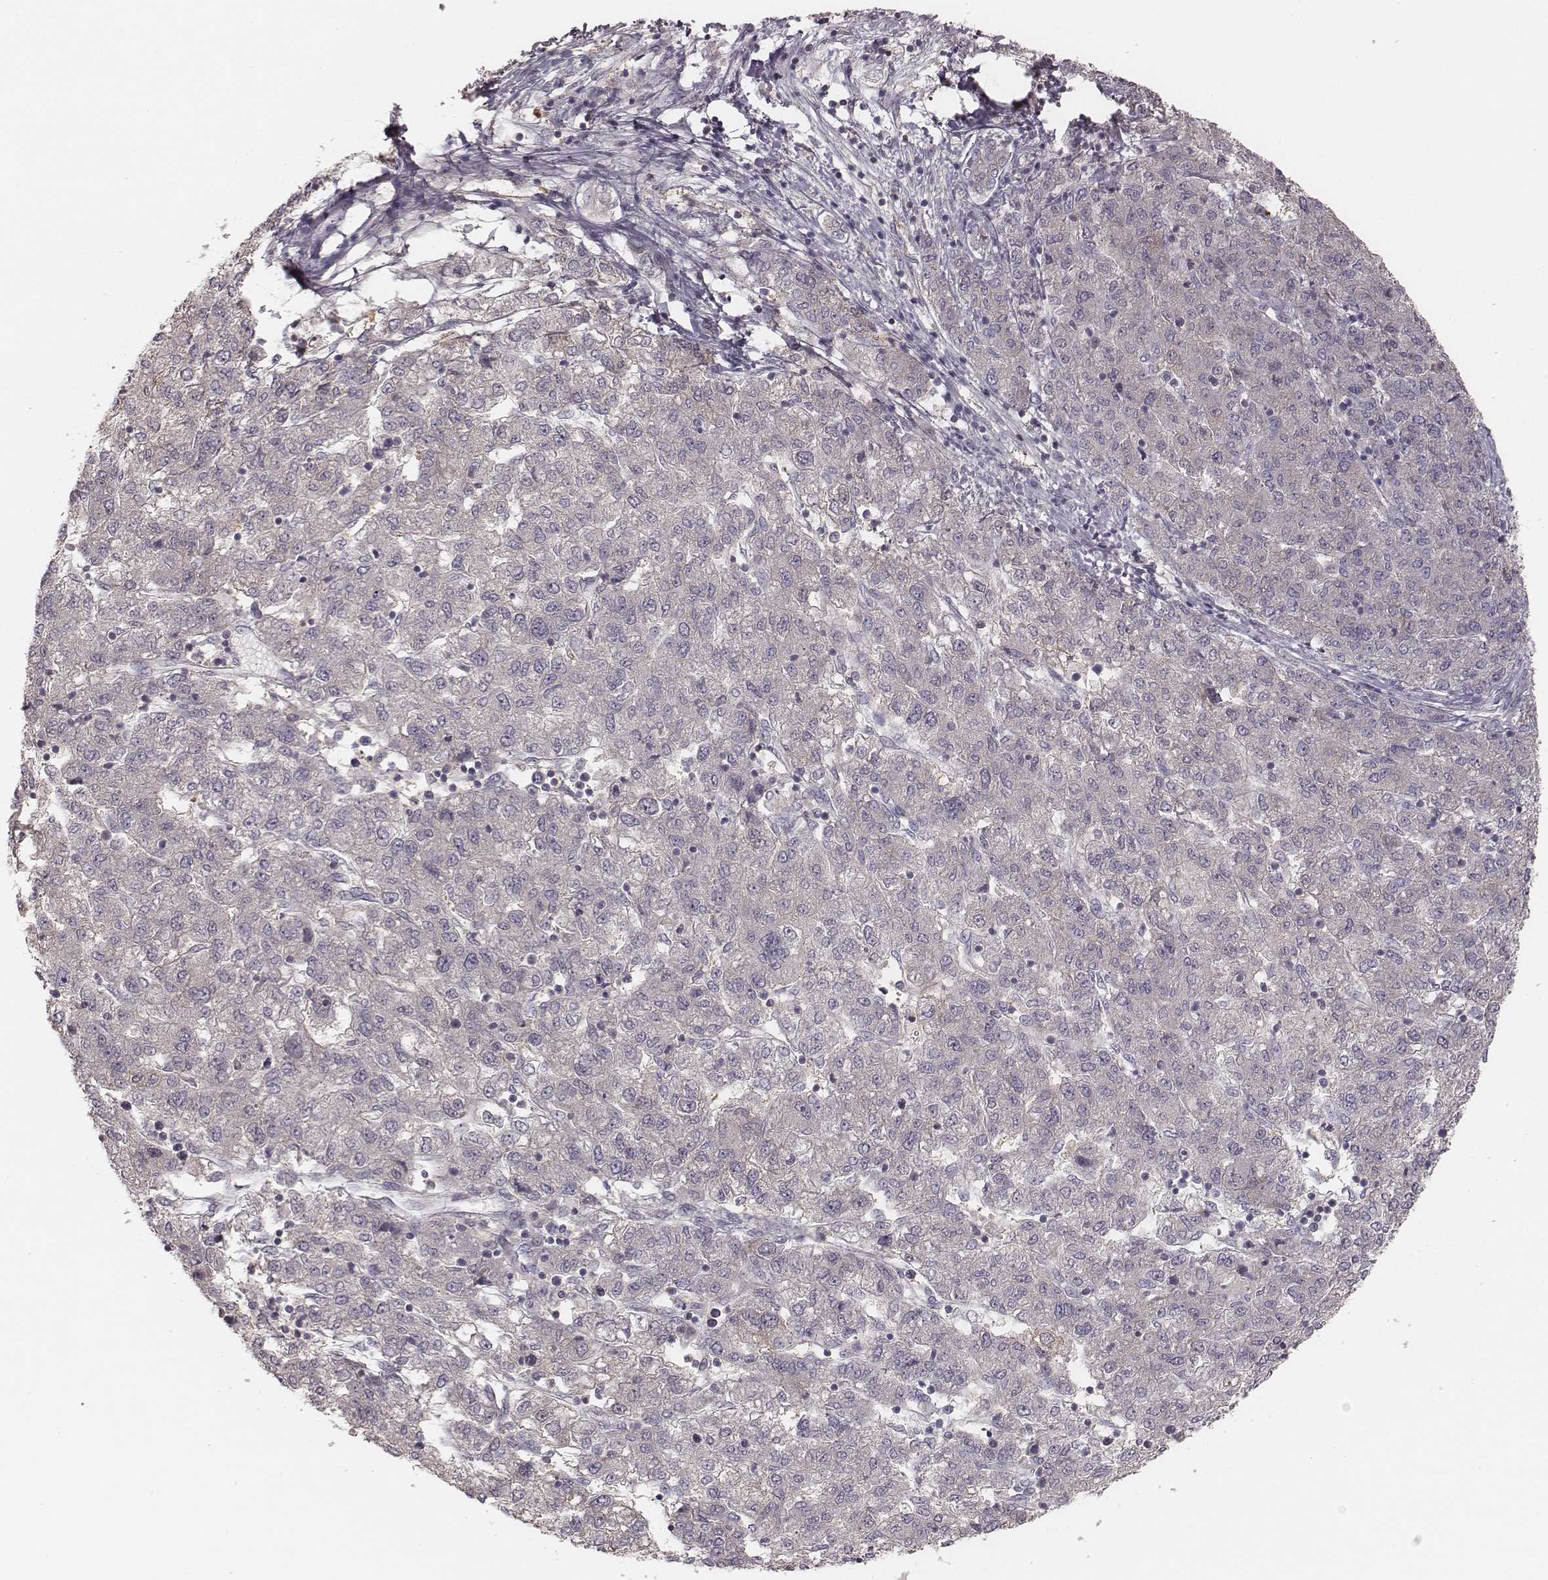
{"staining": {"intensity": "negative", "quantity": "none", "location": "none"}, "tissue": "liver cancer", "cell_type": "Tumor cells", "image_type": "cancer", "snomed": [{"axis": "morphology", "description": "Carcinoma, Hepatocellular, NOS"}, {"axis": "topography", "description": "Liver"}], "caption": "Hepatocellular carcinoma (liver) stained for a protein using IHC reveals no staining tumor cells.", "gene": "TDRD5", "patient": {"sex": "male", "age": 56}}